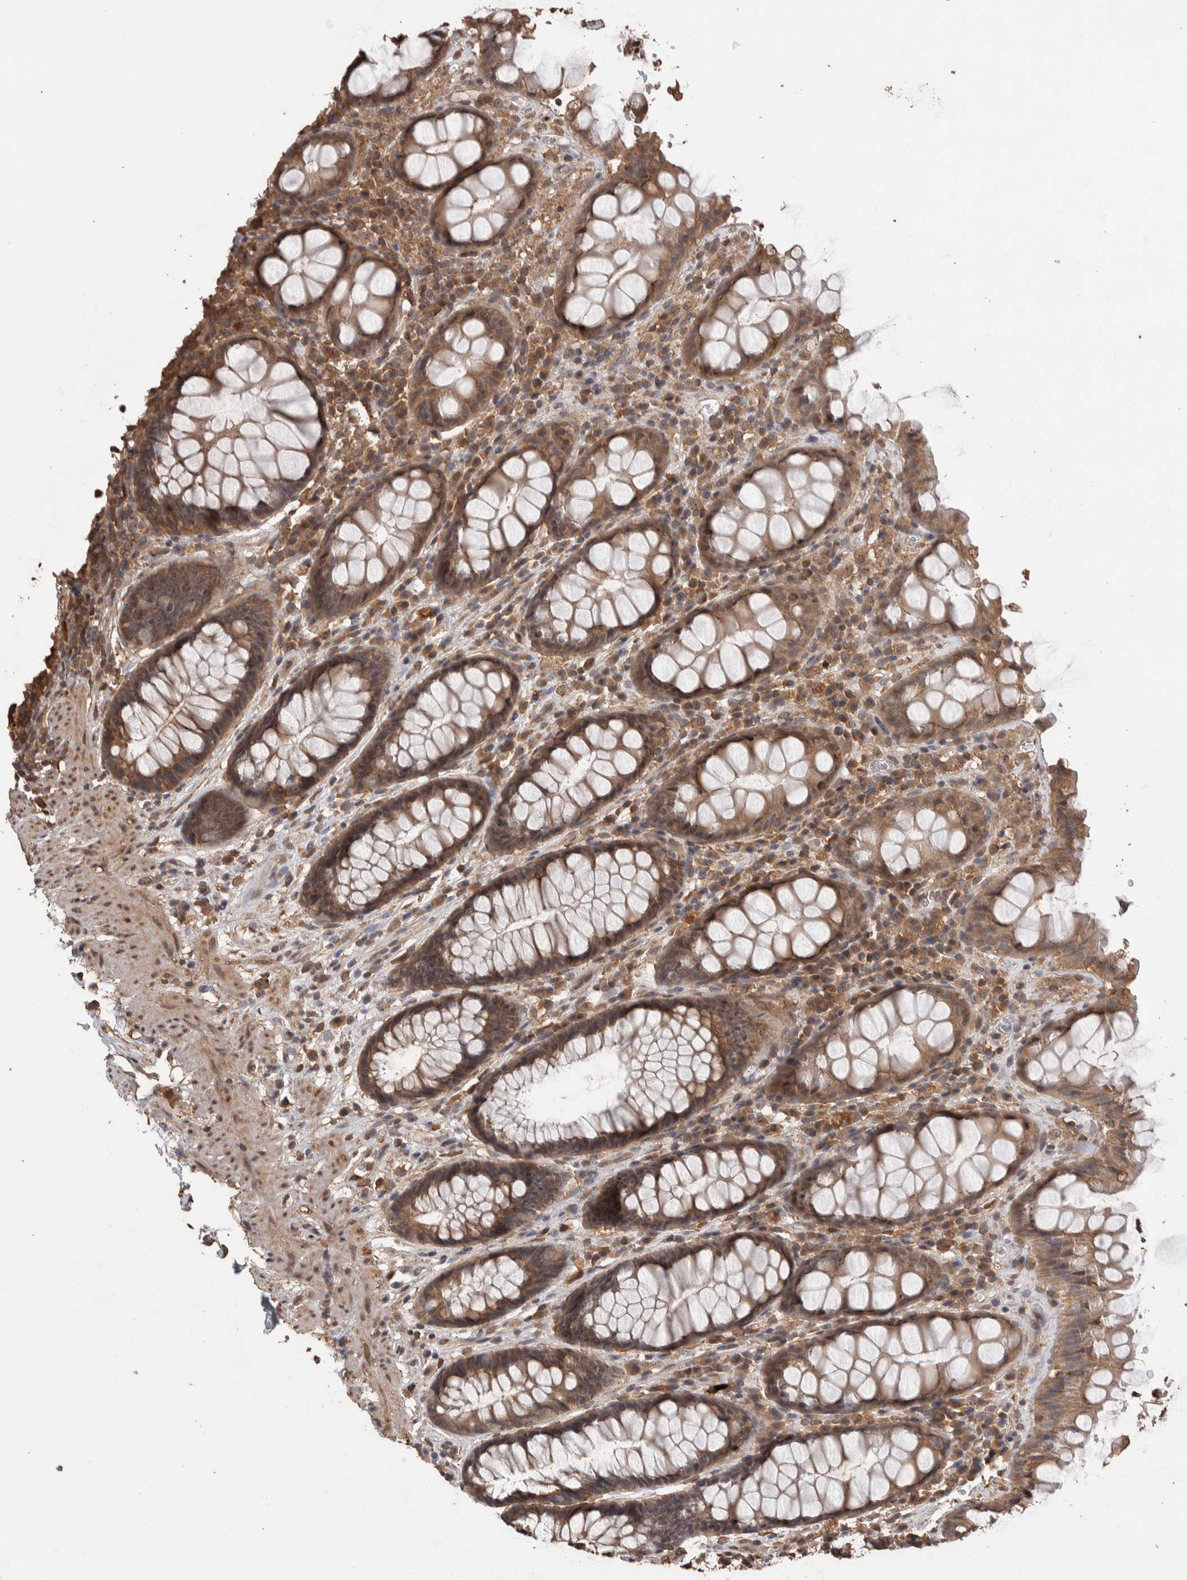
{"staining": {"intensity": "moderate", "quantity": ">75%", "location": "cytoplasmic/membranous"}, "tissue": "rectum", "cell_type": "Glandular cells", "image_type": "normal", "snomed": [{"axis": "morphology", "description": "Normal tissue, NOS"}, {"axis": "topography", "description": "Rectum"}], "caption": "Rectum stained with a brown dye exhibits moderate cytoplasmic/membranous positive positivity in approximately >75% of glandular cells.", "gene": "DVL2", "patient": {"sex": "male", "age": 64}}